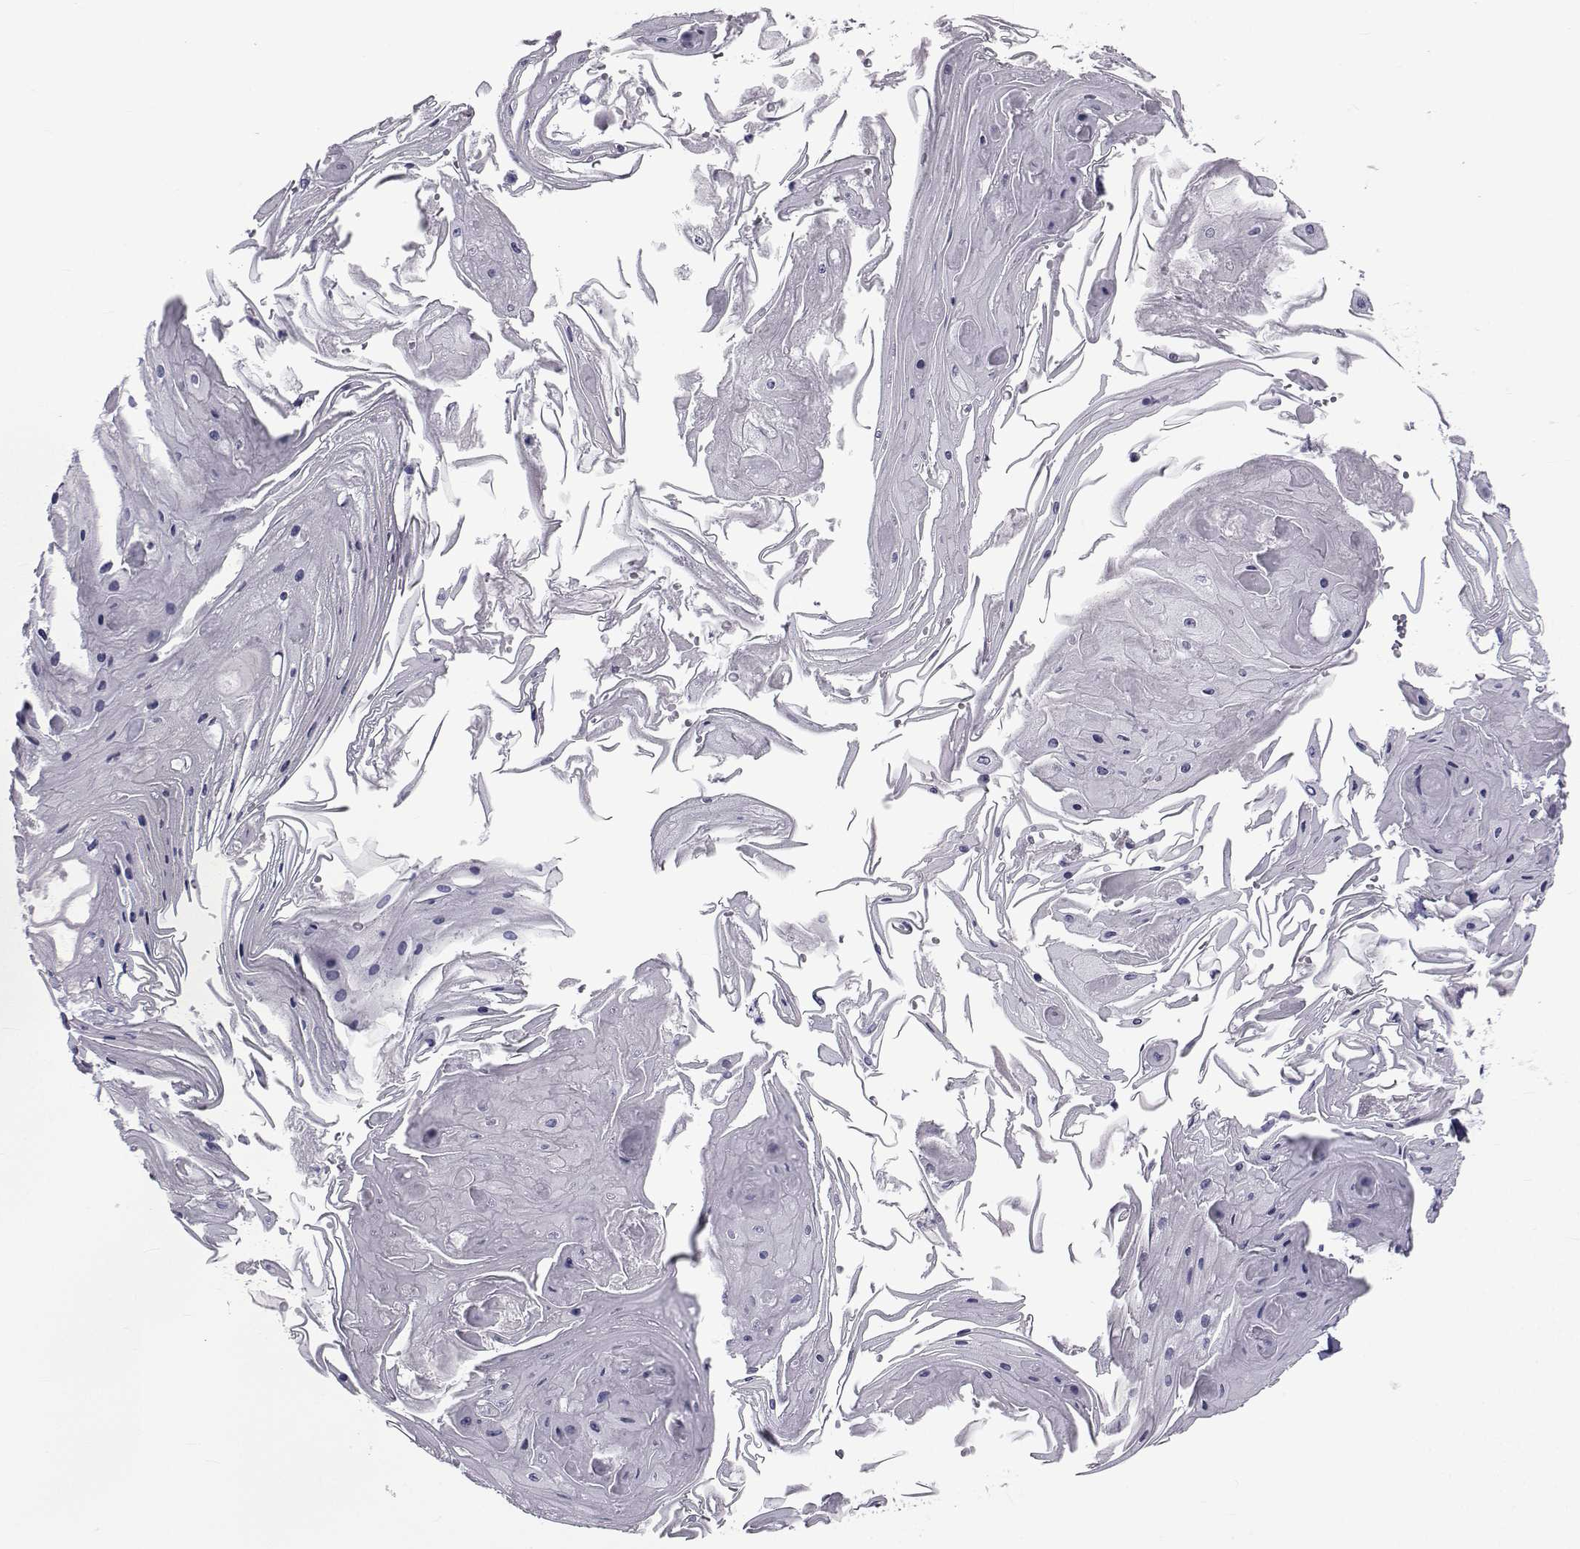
{"staining": {"intensity": "negative", "quantity": "none", "location": "none"}, "tissue": "skin cancer", "cell_type": "Tumor cells", "image_type": "cancer", "snomed": [{"axis": "morphology", "description": "Squamous cell carcinoma, NOS"}, {"axis": "topography", "description": "Skin"}], "caption": "This is a histopathology image of immunohistochemistry staining of skin cancer (squamous cell carcinoma), which shows no staining in tumor cells. The staining was performed using DAB to visualize the protein expression in brown, while the nuclei were stained in blue with hematoxylin (Magnification: 20x).", "gene": "FDXR", "patient": {"sex": "male", "age": 70}}